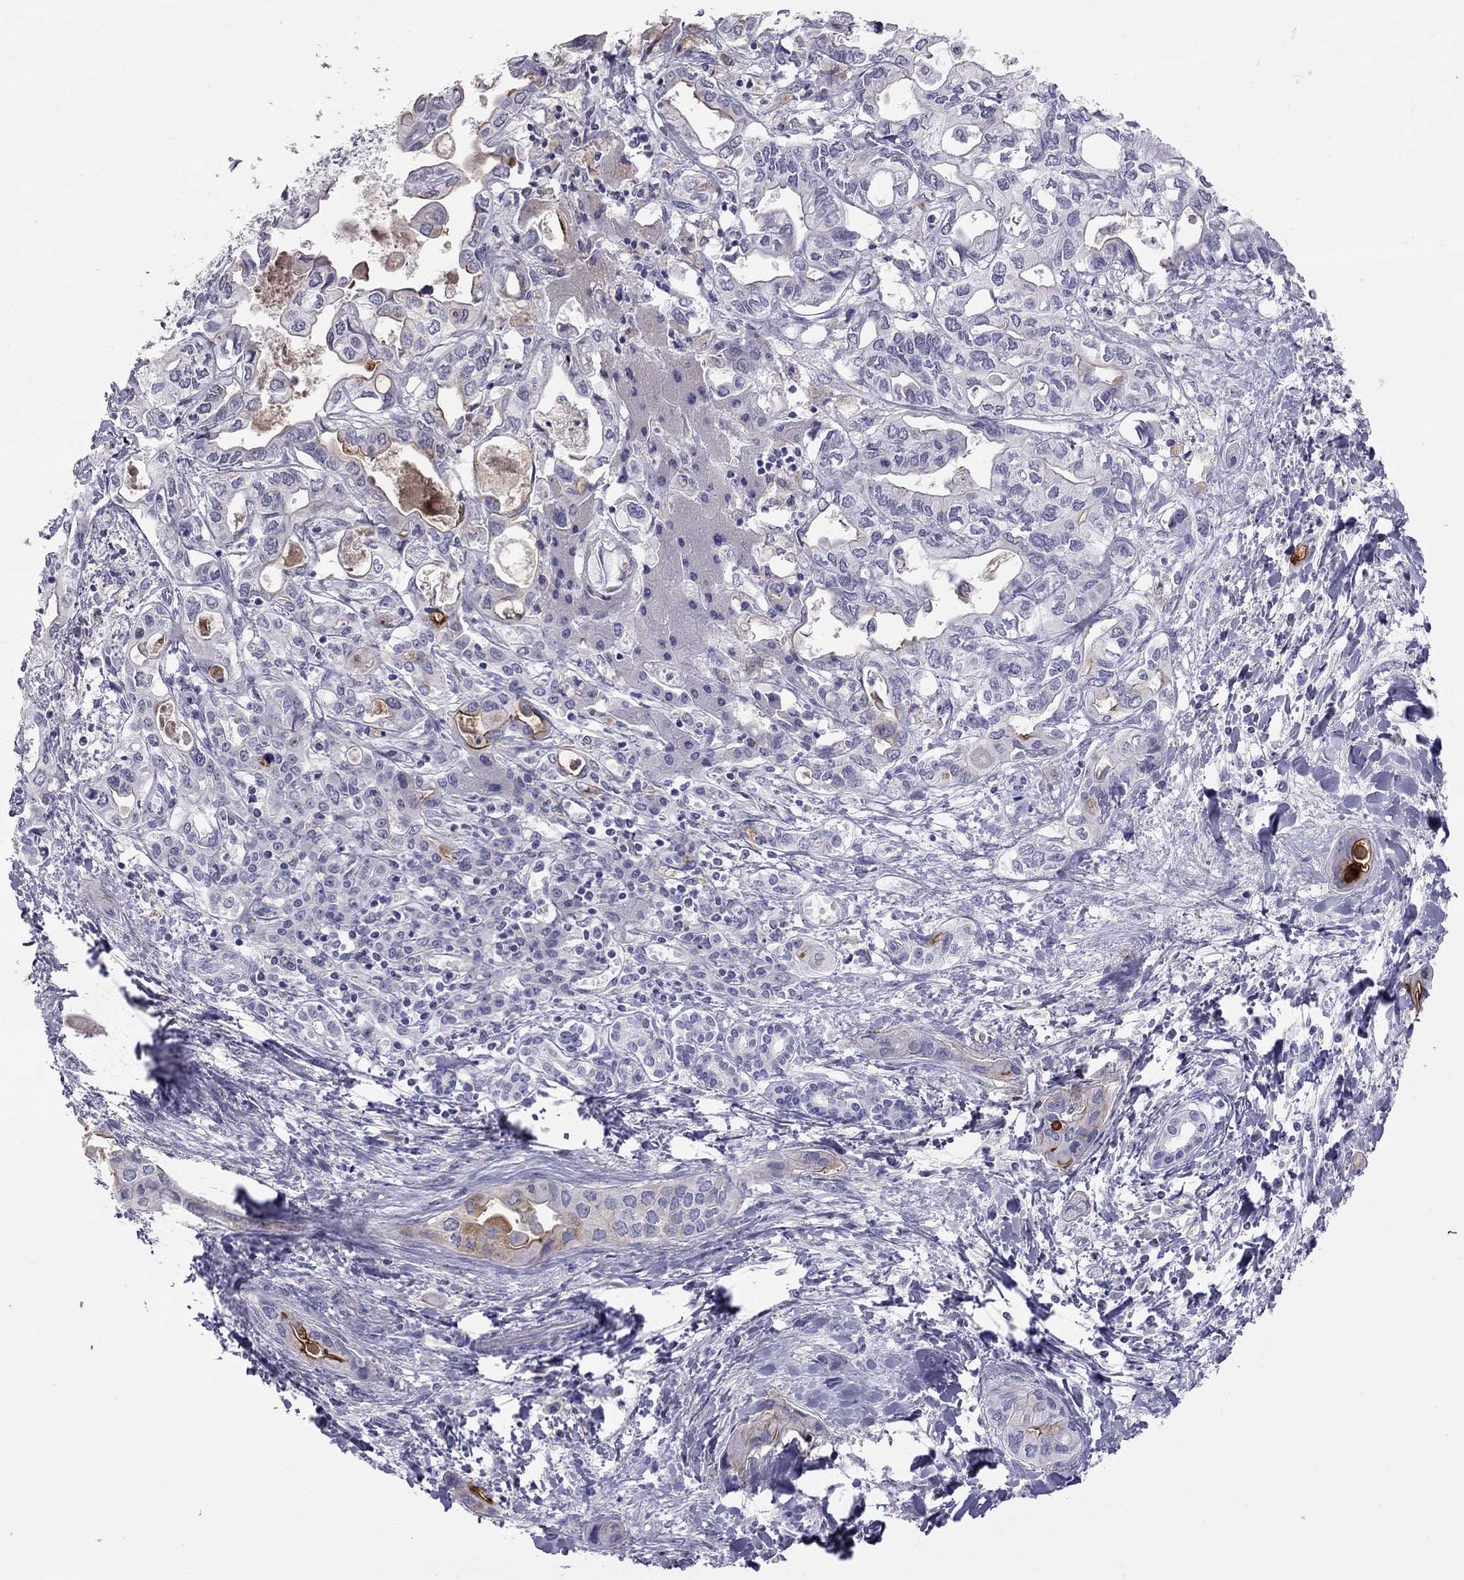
{"staining": {"intensity": "moderate", "quantity": "<25%", "location": "cytoplasmic/membranous"}, "tissue": "liver cancer", "cell_type": "Tumor cells", "image_type": "cancer", "snomed": [{"axis": "morphology", "description": "Cholangiocarcinoma"}, {"axis": "topography", "description": "Liver"}], "caption": "The immunohistochemical stain shows moderate cytoplasmic/membranous positivity in tumor cells of liver cancer tissue.", "gene": "MUC16", "patient": {"sex": "female", "age": 64}}